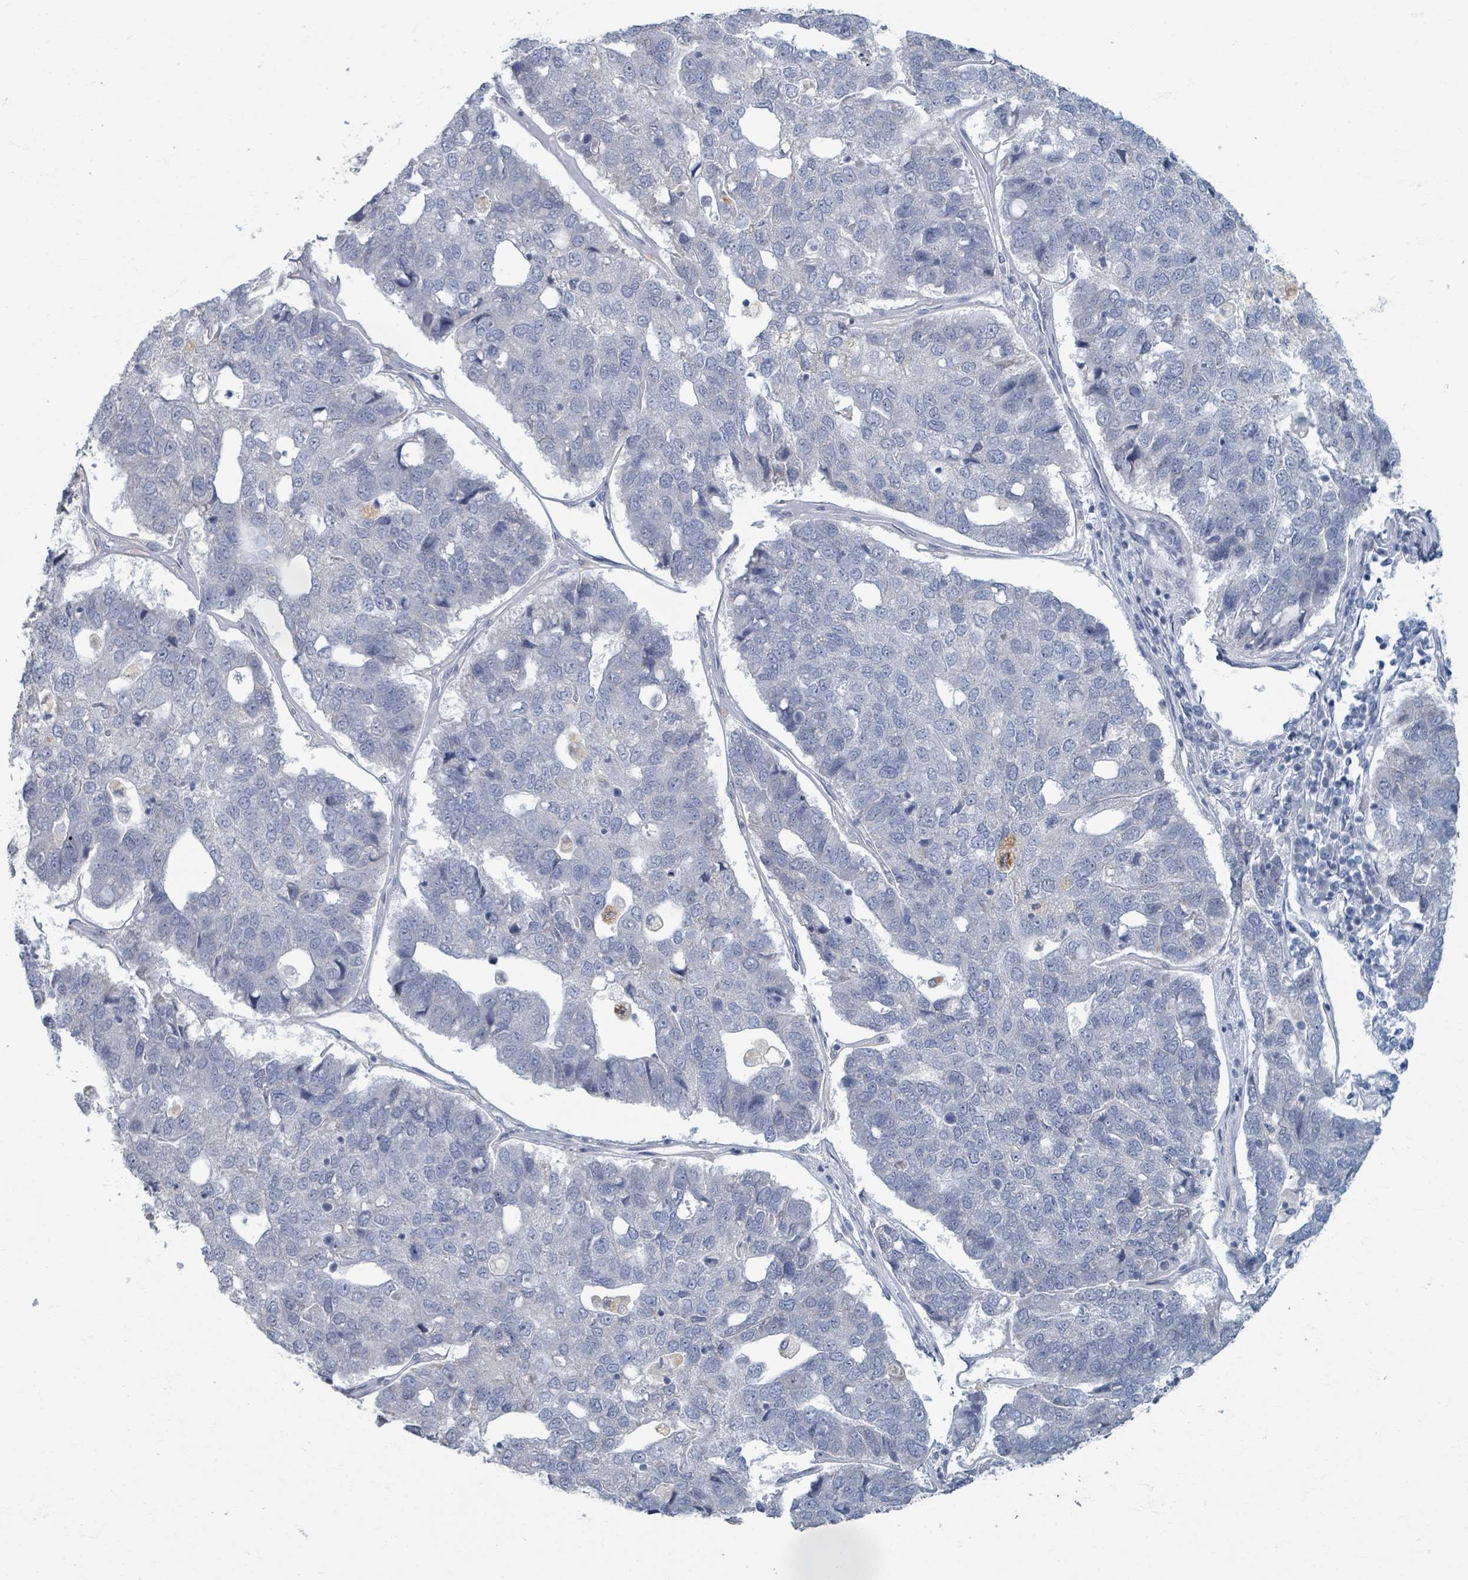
{"staining": {"intensity": "negative", "quantity": "none", "location": "none"}, "tissue": "pancreatic cancer", "cell_type": "Tumor cells", "image_type": "cancer", "snomed": [{"axis": "morphology", "description": "Adenocarcinoma, NOS"}, {"axis": "topography", "description": "Pancreas"}], "caption": "DAB immunohistochemical staining of pancreatic cancer exhibits no significant expression in tumor cells.", "gene": "WNT11", "patient": {"sex": "female", "age": 61}}